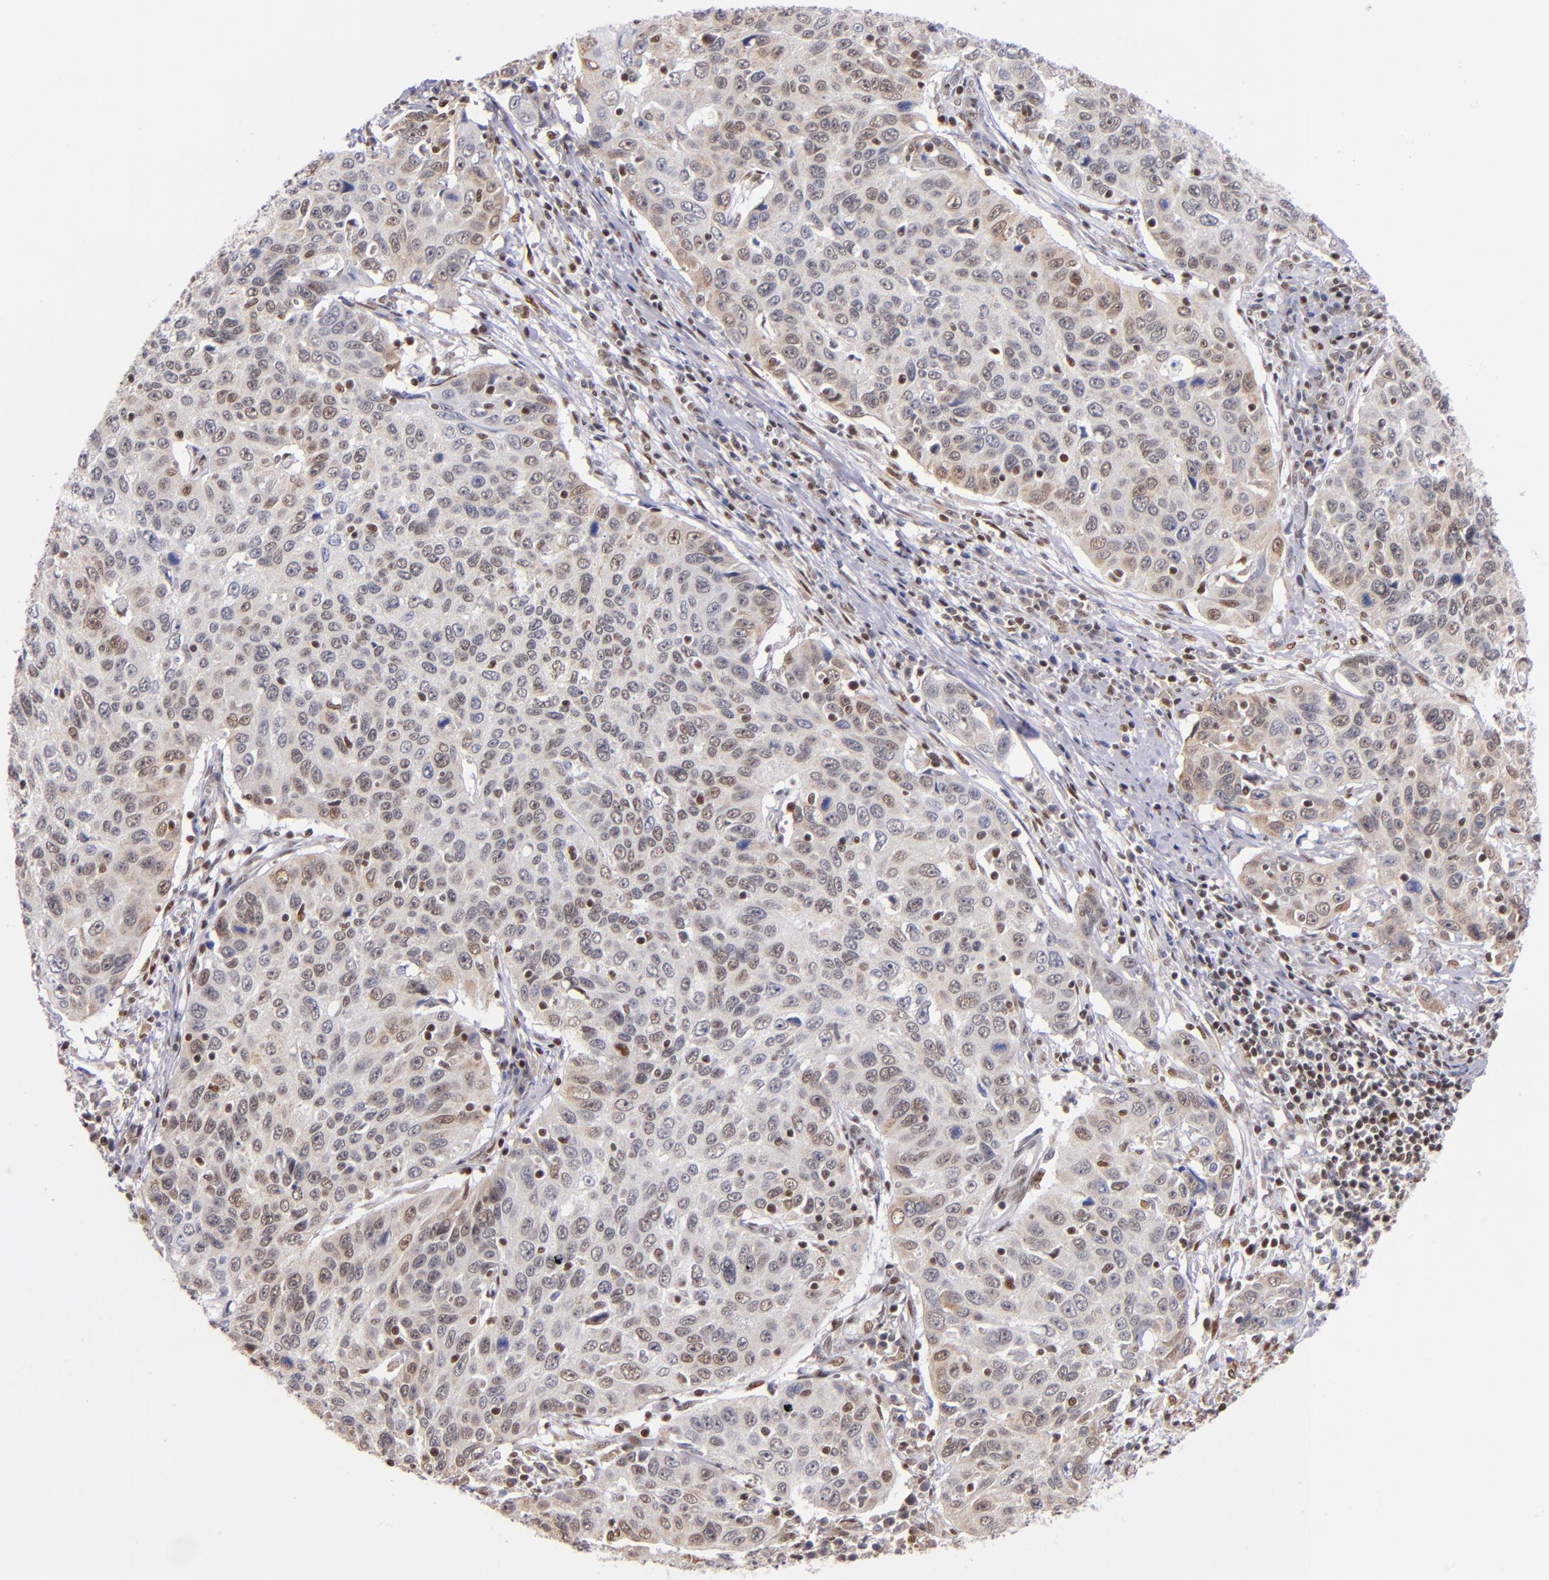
{"staining": {"intensity": "weak", "quantity": "<25%", "location": "cytoplasmic/membranous,nuclear"}, "tissue": "cervical cancer", "cell_type": "Tumor cells", "image_type": "cancer", "snomed": [{"axis": "morphology", "description": "Squamous cell carcinoma, NOS"}, {"axis": "topography", "description": "Cervix"}], "caption": "Immunohistochemistry (IHC) histopathology image of neoplastic tissue: cervical cancer (squamous cell carcinoma) stained with DAB (3,3'-diaminobenzidine) shows no significant protein positivity in tumor cells.", "gene": "SRF", "patient": {"sex": "female", "age": 53}}